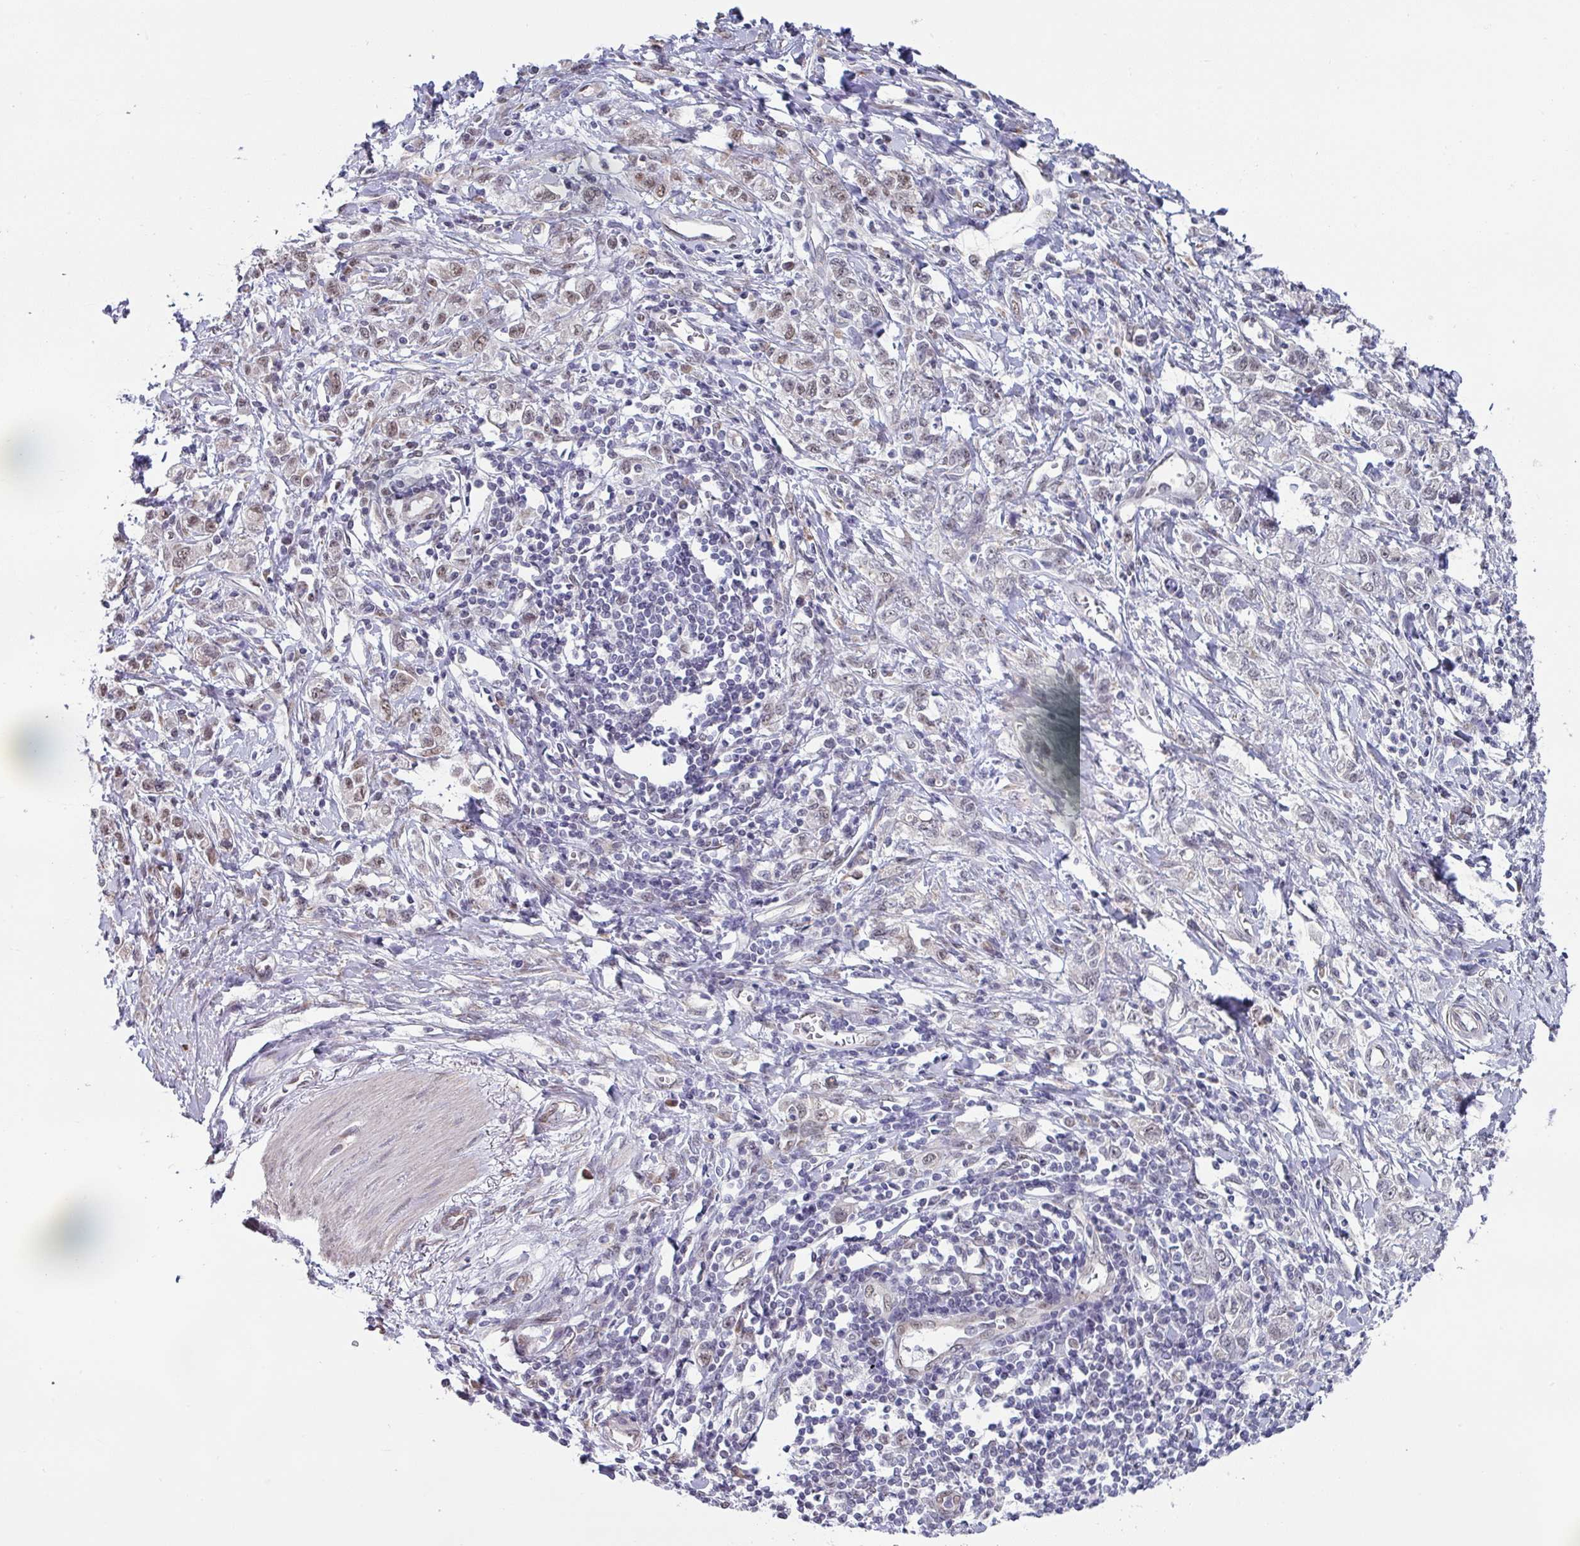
{"staining": {"intensity": "weak", "quantity": "25%-75%", "location": "nuclear"}, "tissue": "stomach cancer", "cell_type": "Tumor cells", "image_type": "cancer", "snomed": [{"axis": "morphology", "description": "Adenocarcinoma, NOS"}, {"axis": "topography", "description": "Stomach"}], "caption": "An immunohistochemistry photomicrograph of tumor tissue is shown. Protein staining in brown shows weak nuclear positivity in stomach cancer within tumor cells.", "gene": "TMED5", "patient": {"sex": "female", "age": 76}}